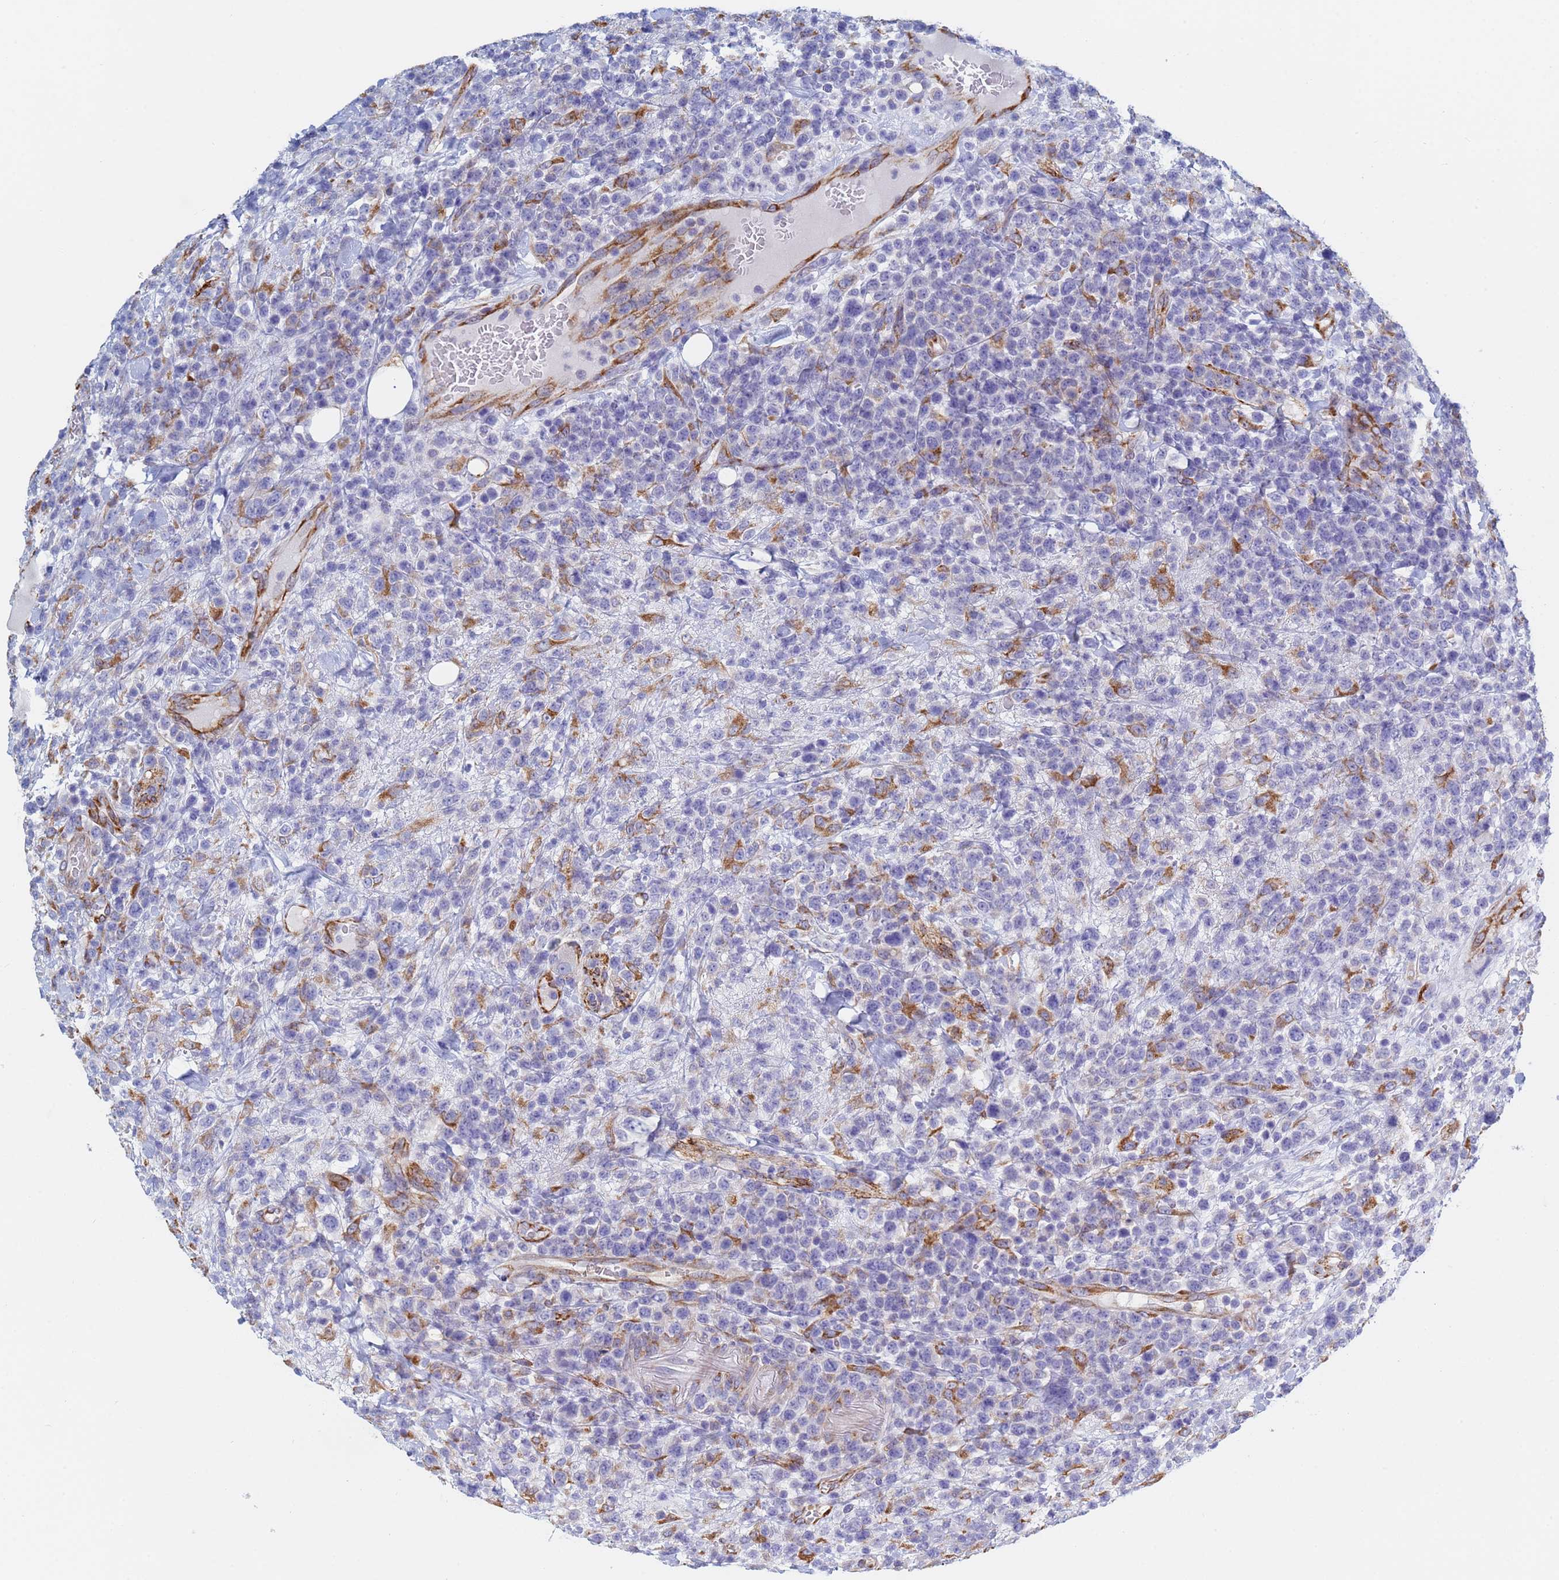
{"staining": {"intensity": "negative", "quantity": "none", "location": "none"}, "tissue": "lymphoma", "cell_type": "Tumor cells", "image_type": "cancer", "snomed": [{"axis": "morphology", "description": "Malignant lymphoma, non-Hodgkin's type, High grade"}, {"axis": "topography", "description": "Colon"}], "caption": "Lymphoma stained for a protein using immunohistochemistry shows no staining tumor cells.", "gene": "GDAP2", "patient": {"sex": "female", "age": 53}}